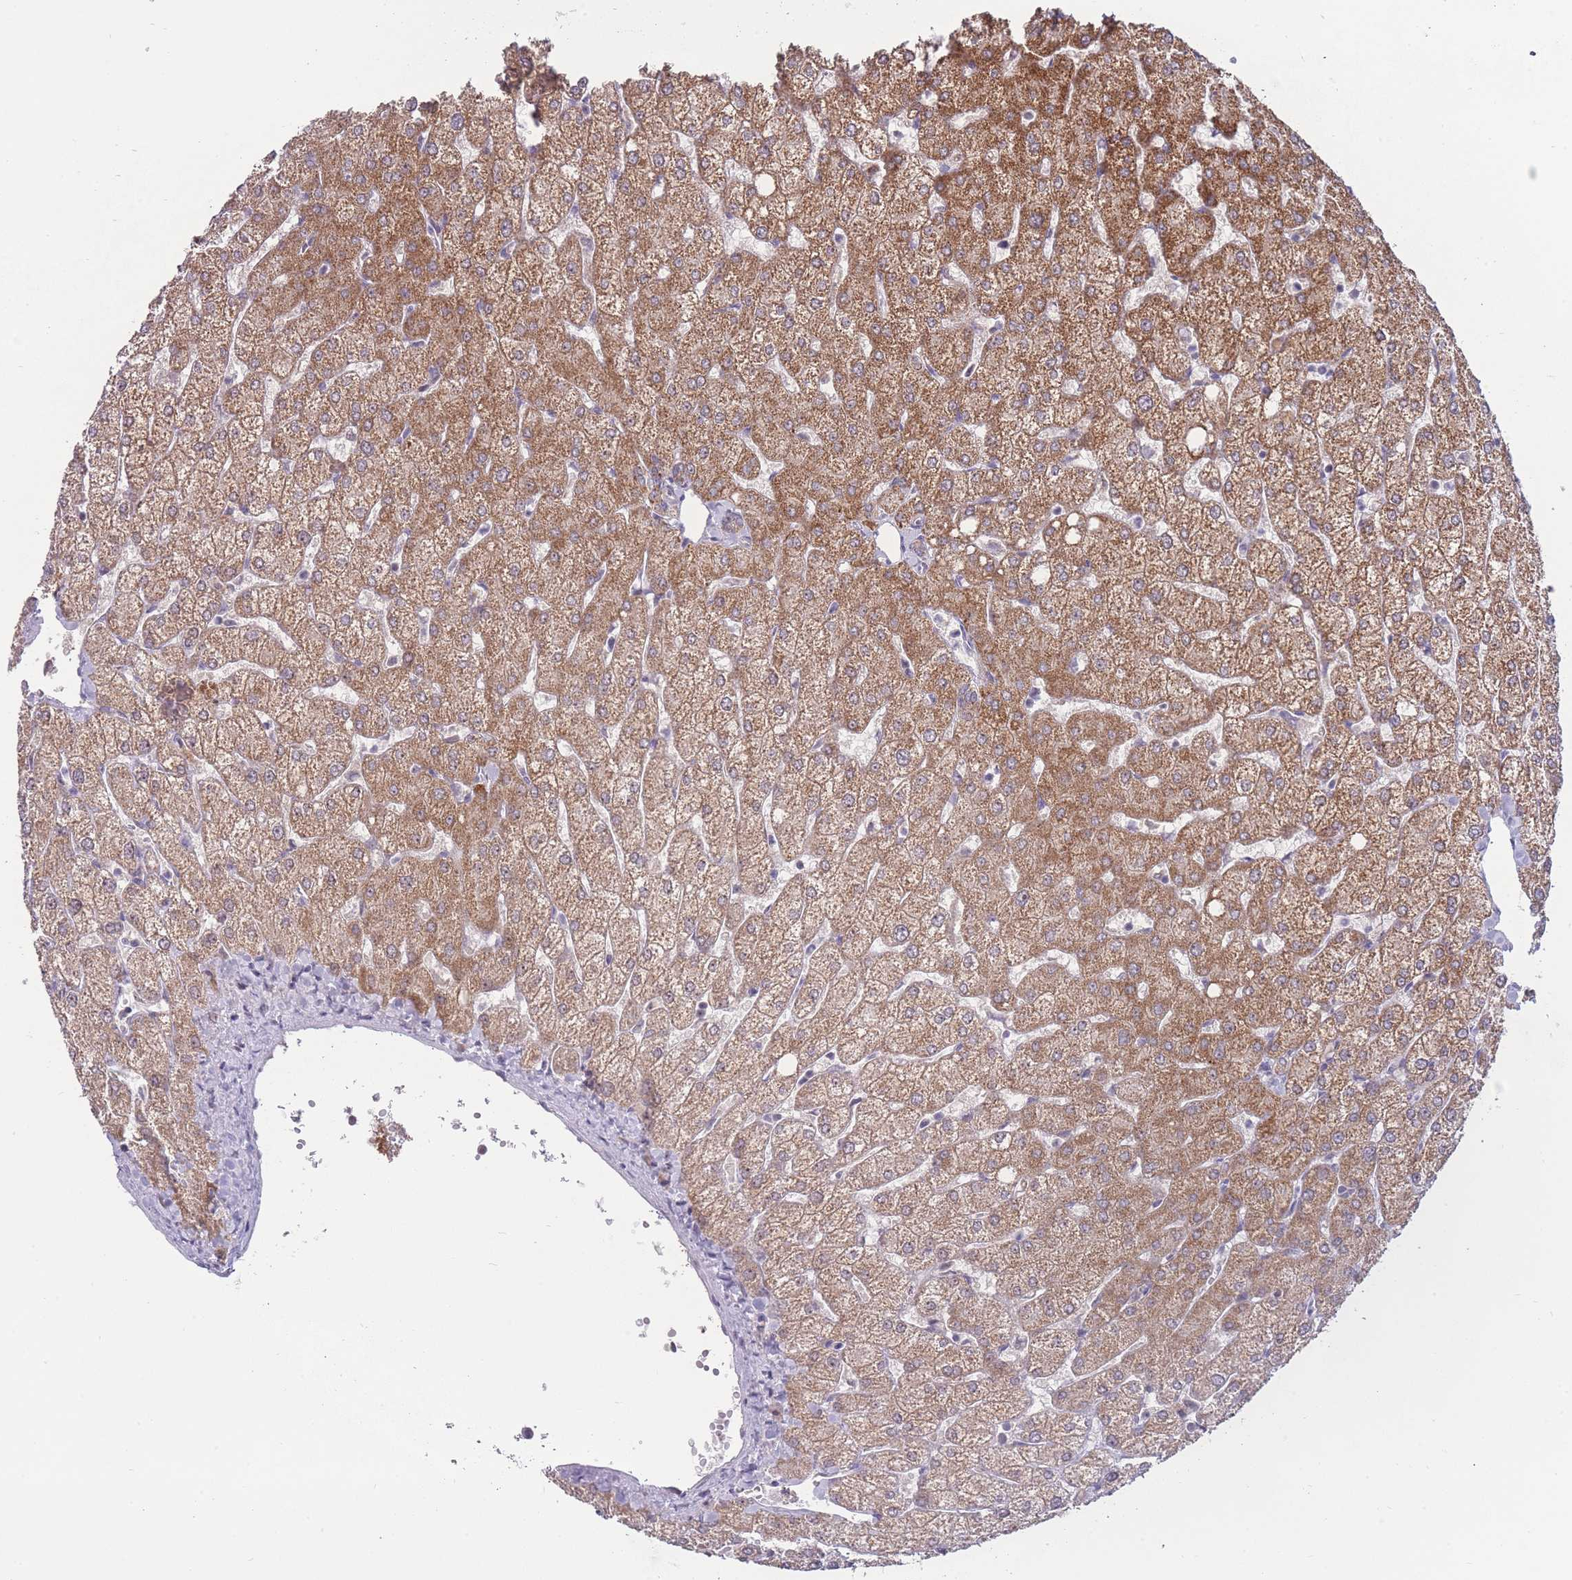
{"staining": {"intensity": "negative", "quantity": "none", "location": "none"}, "tissue": "liver", "cell_type": "Cholangiocytes", "image_type": "normal", "snomed": [{"axis": "morphology", "description": "Normal tissue, NOS"}, {"axis": "topography", "description": "Liver"}], "caption": "Micrograph shows no protein positivity in cholangiocytes of benign liver.", "gene": "MCIDAS", "patient": {"sex": "female", "age": 54}}